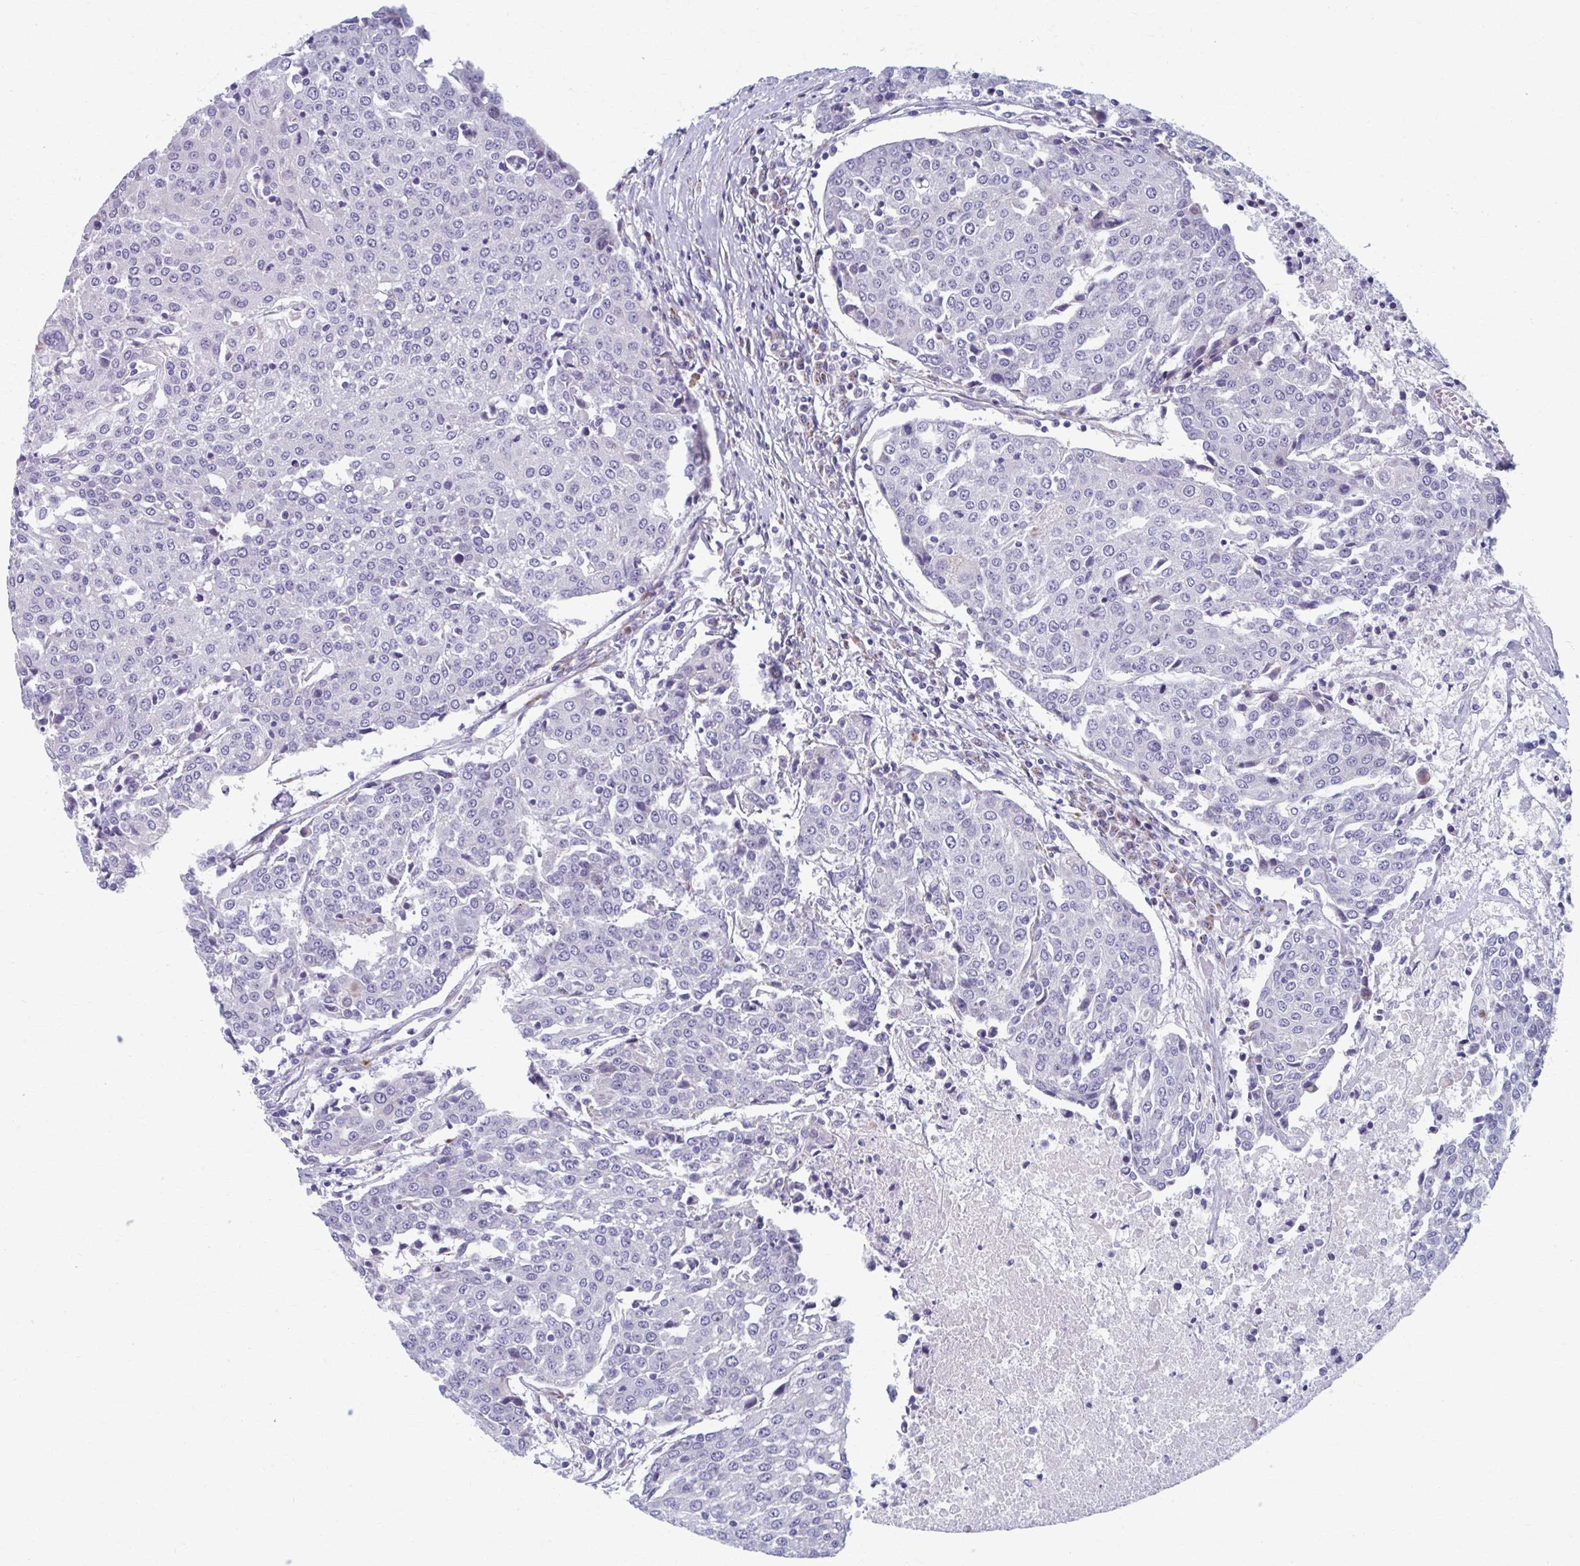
{"staining": {"intensity": "negative", "quantity": "none", "location": "none"}, "tissue": "urothelial cancer", "cell_type": "Tumor cells", "image_type": "cancer", "snomed": [{"axis": "morphology", "description": "Urothelial carcinoma, High grade"}, {"axis": "topography", "description": "Urinary bladder"}], "caption": "Urothelial carcinoma (high-grade) stained for a protein using IHC reveals no positivity tumor cells.", "gene": "OLFM2", "patient": {"sex": "female", "age": 85}}